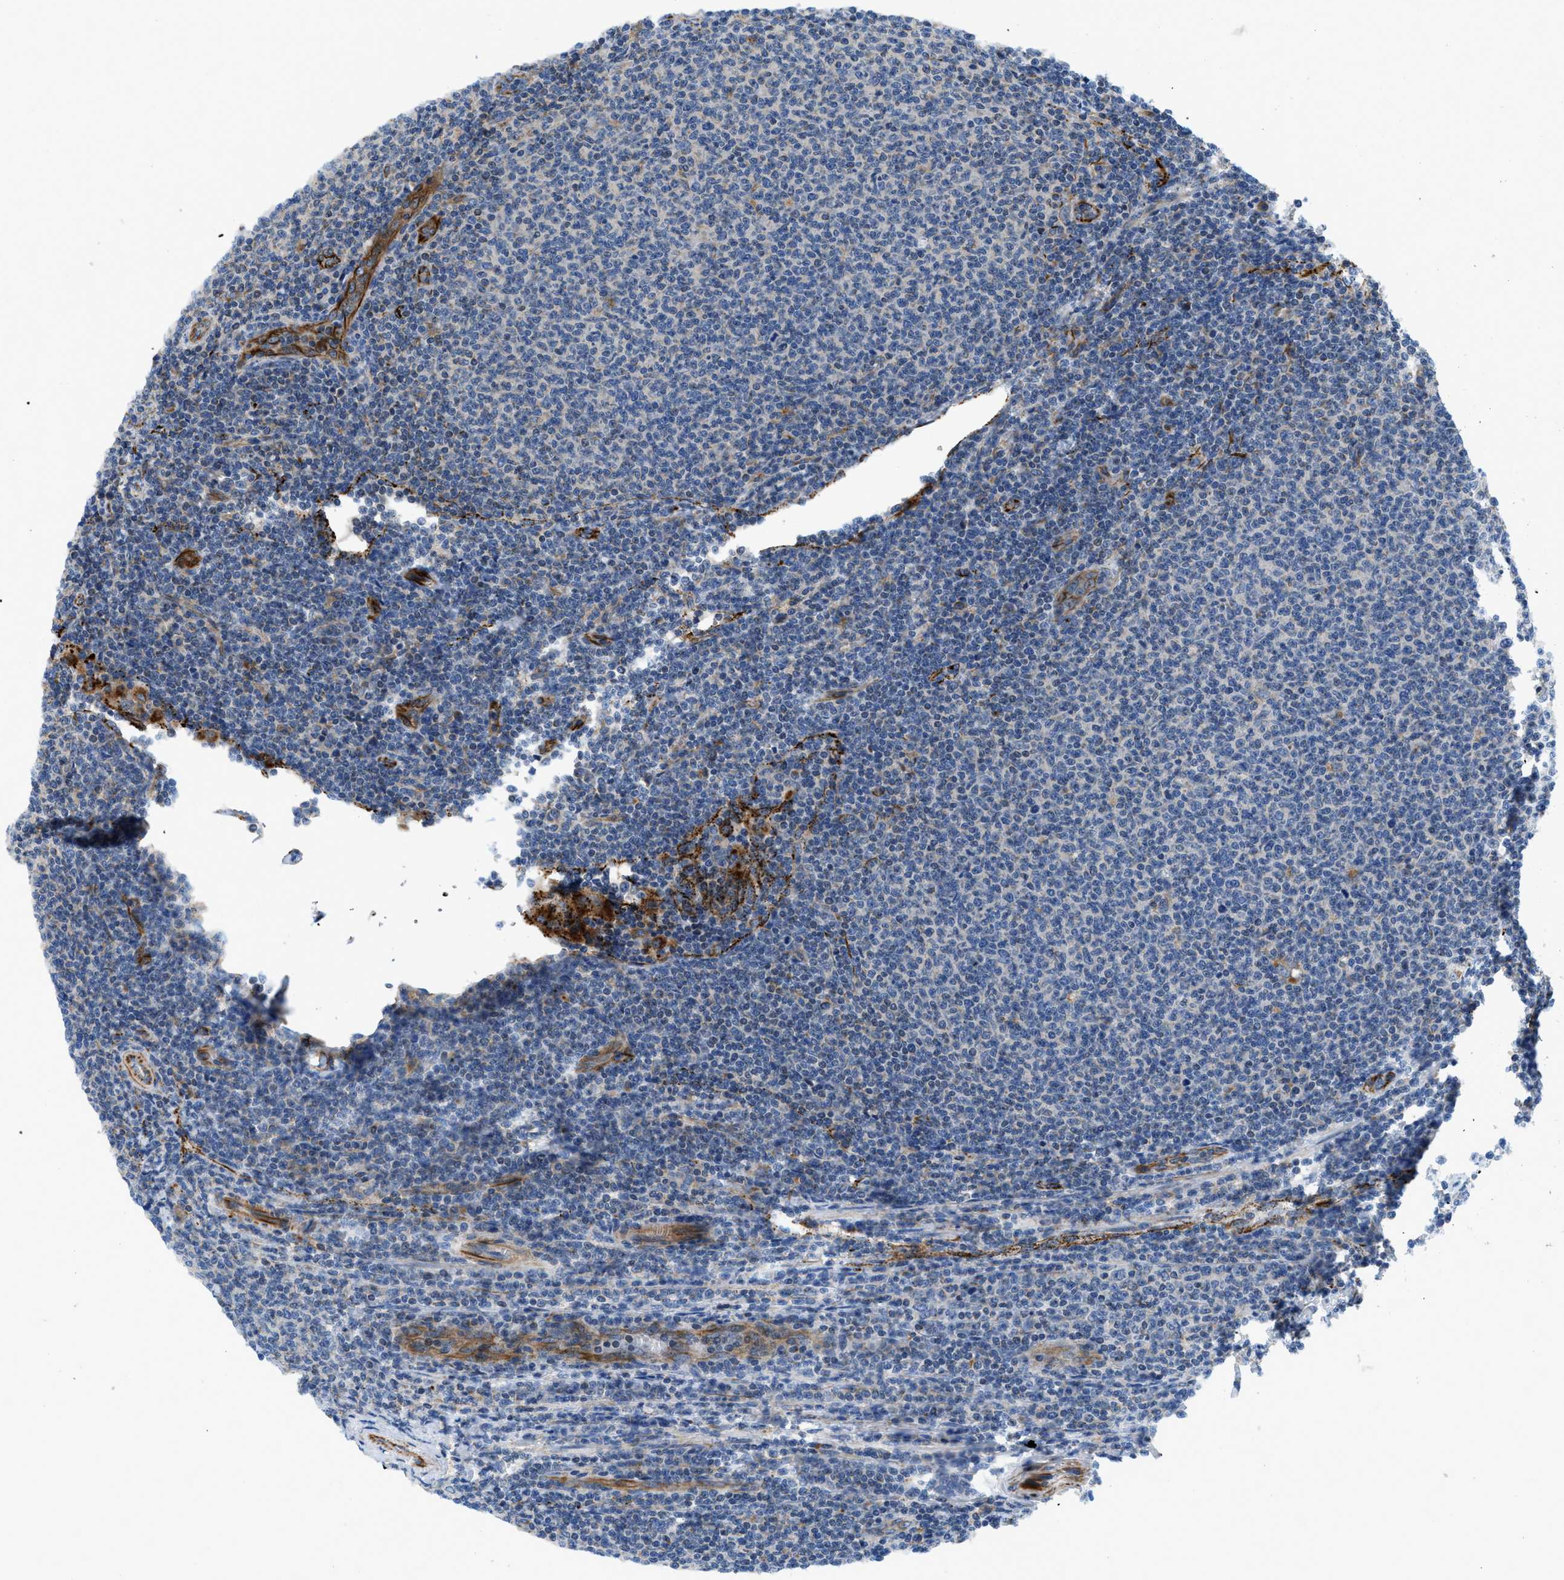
{"staining": {"intensity": "negative", "quantity": "none", "location": "none"}, "tissue": "lymphoma", "cell_type": "Tumor cells", "image_type": "cancer", "snomed": [{"axis": "morphology", "description": "Malignant lymphoma, non-Hodgkin's type, Low grade"}, {"axis": "topography", "description": "Lymph node"}], "caption": "DAB immunohistochemical staining of human lymphoma reveals no significant staining in tumor cells.", "gene": "ZNF831", "patient": {"sex": "male", "age": 66}}